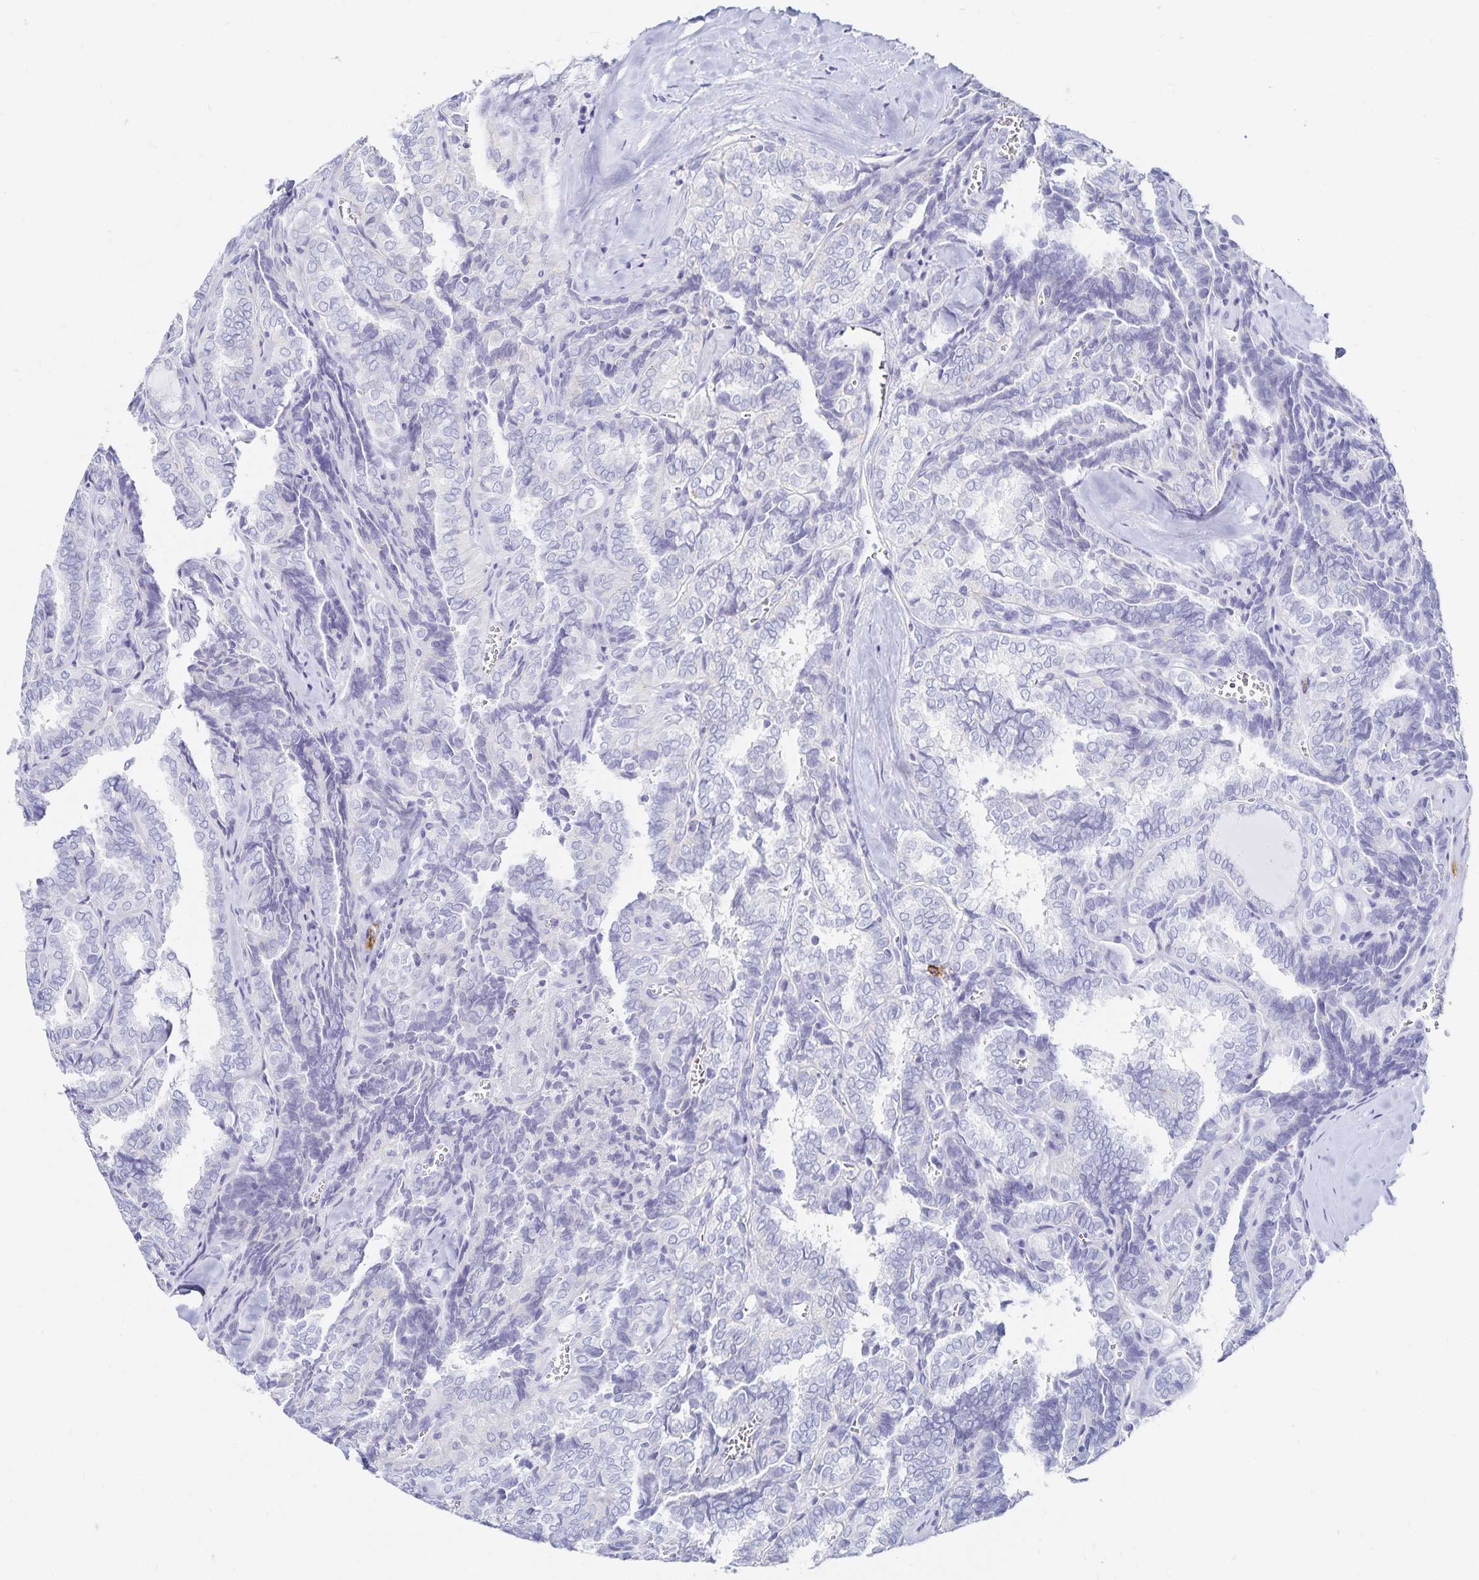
{"staining": {"intensity": "negative", "quantity": "none", "location": "none"}, "tissue": "thyroid cancer", "cell_type": "Tumor cells", "image_type": "cancer", "snomed": [{"axis": "morphology", "description": "Papillary adenocarcinoma, NOS"}, {"axis": "topography", "description": "Thyroid gland"}], "caption": "Immunohistochemistry photomicrograph of neoplastic tissue: thyroid cancer stained with DAB (3,3'-diaminobenzidine) exhibits no significant protein expression in tumor cells. (Stains: DAB IHC with hematoxylin counter stain, Microscopy: brightfield microscopy at high magnification).", "gene": "TNIP1", "patient": {"sex": "female", "age": 30}}